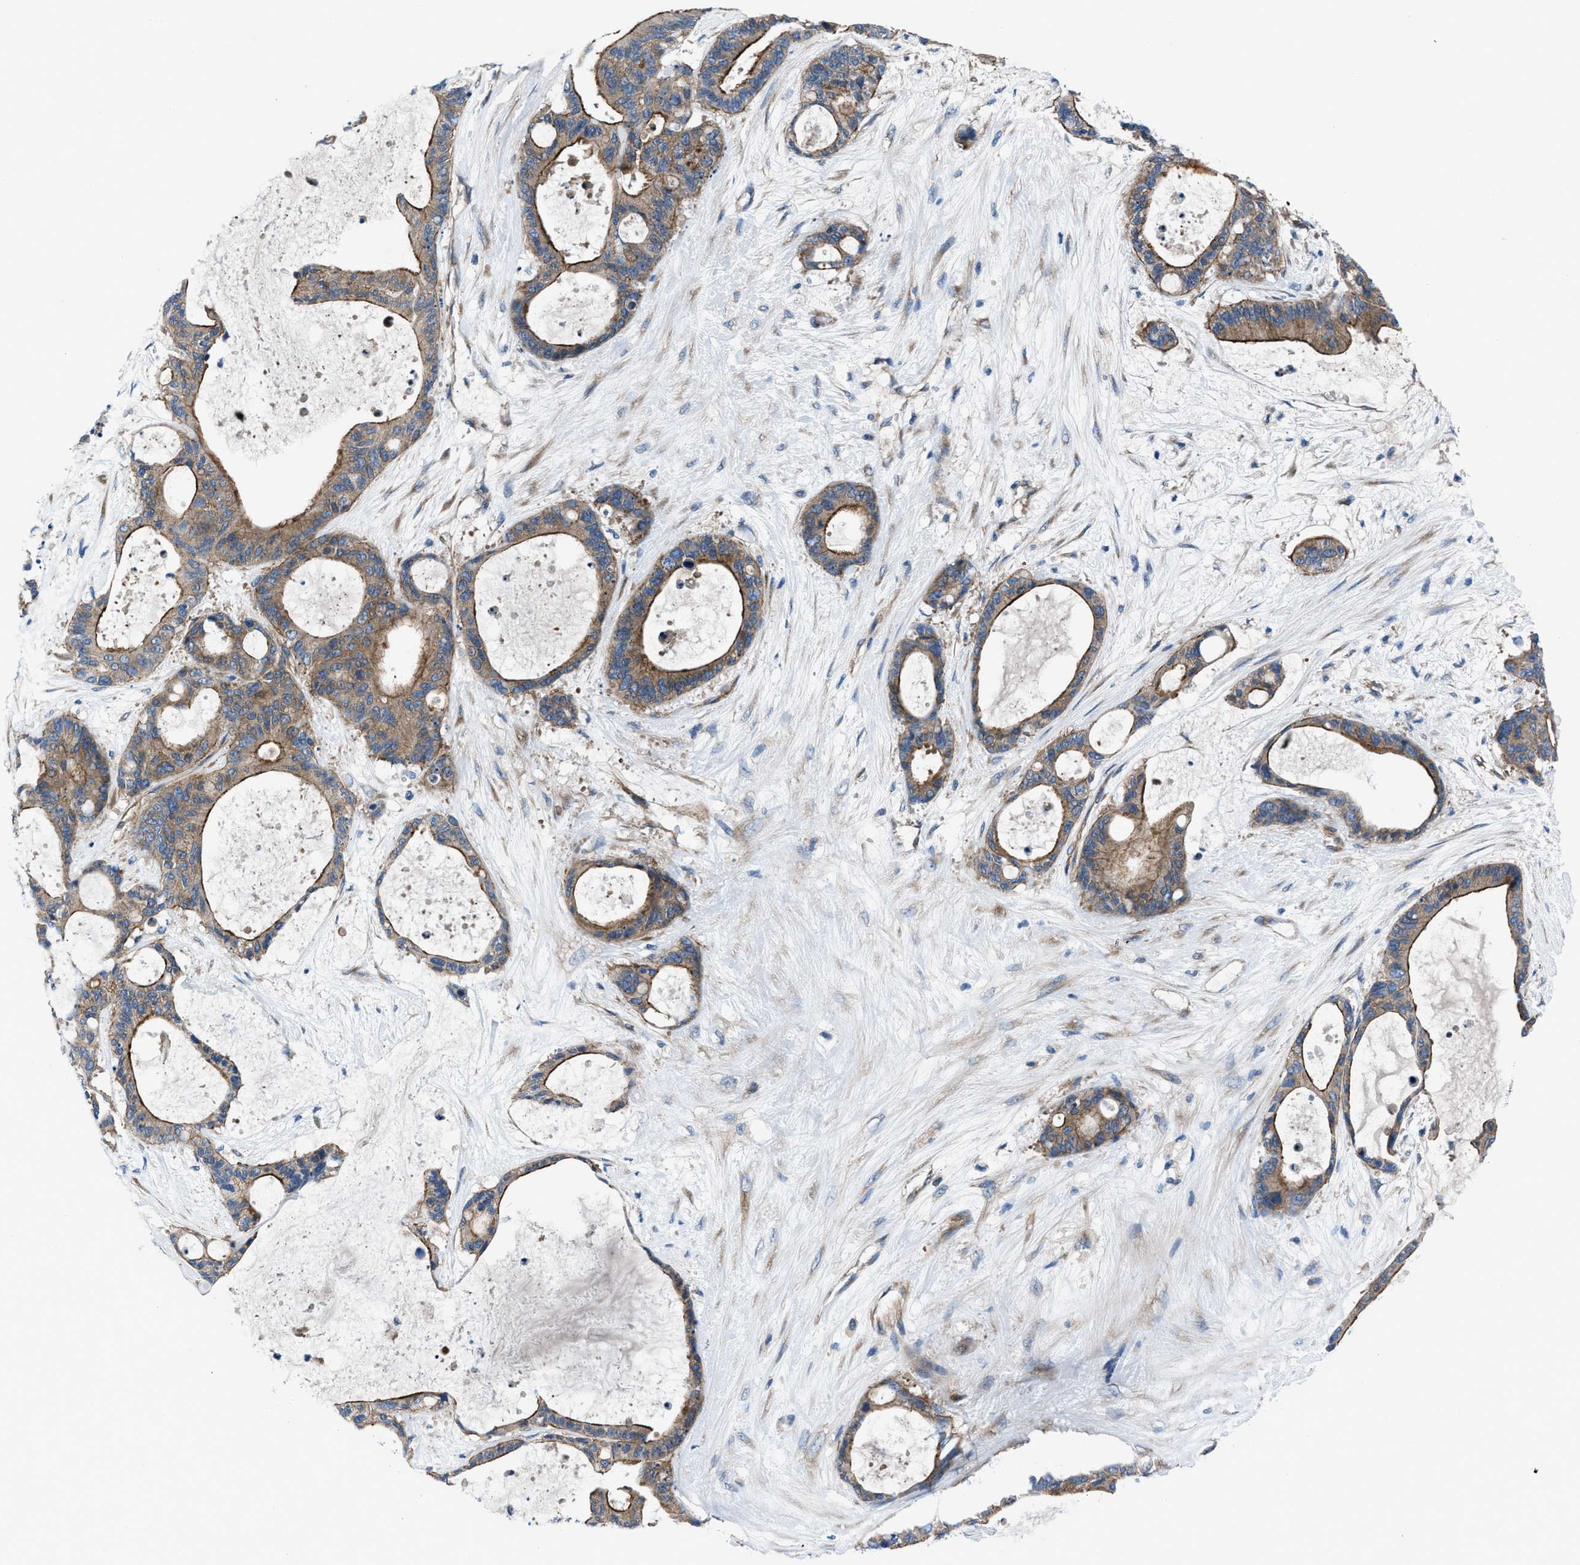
{"staining": {"intensity": "moderate", "quantity": ">75%", "location": "cytoplasmic/membranous"}, "tissue": "liver cancer", "cell_type": "Tumor cells", "image_type": "cancer", "snomed": [{"axis": "morphology", "description": "Cholangiocarcinoma"}, {"axis": "topography", "description": "Liver"}], "caption": "Immunohistochemical staining of human cholangiocarcinoma (liver) demonstrates moderate cytoplasmic/membranous protein positivity in approximately >75% of tumor cells.", "gene": "TRIP4", "patient": {"sex": "female", "age": 73}}